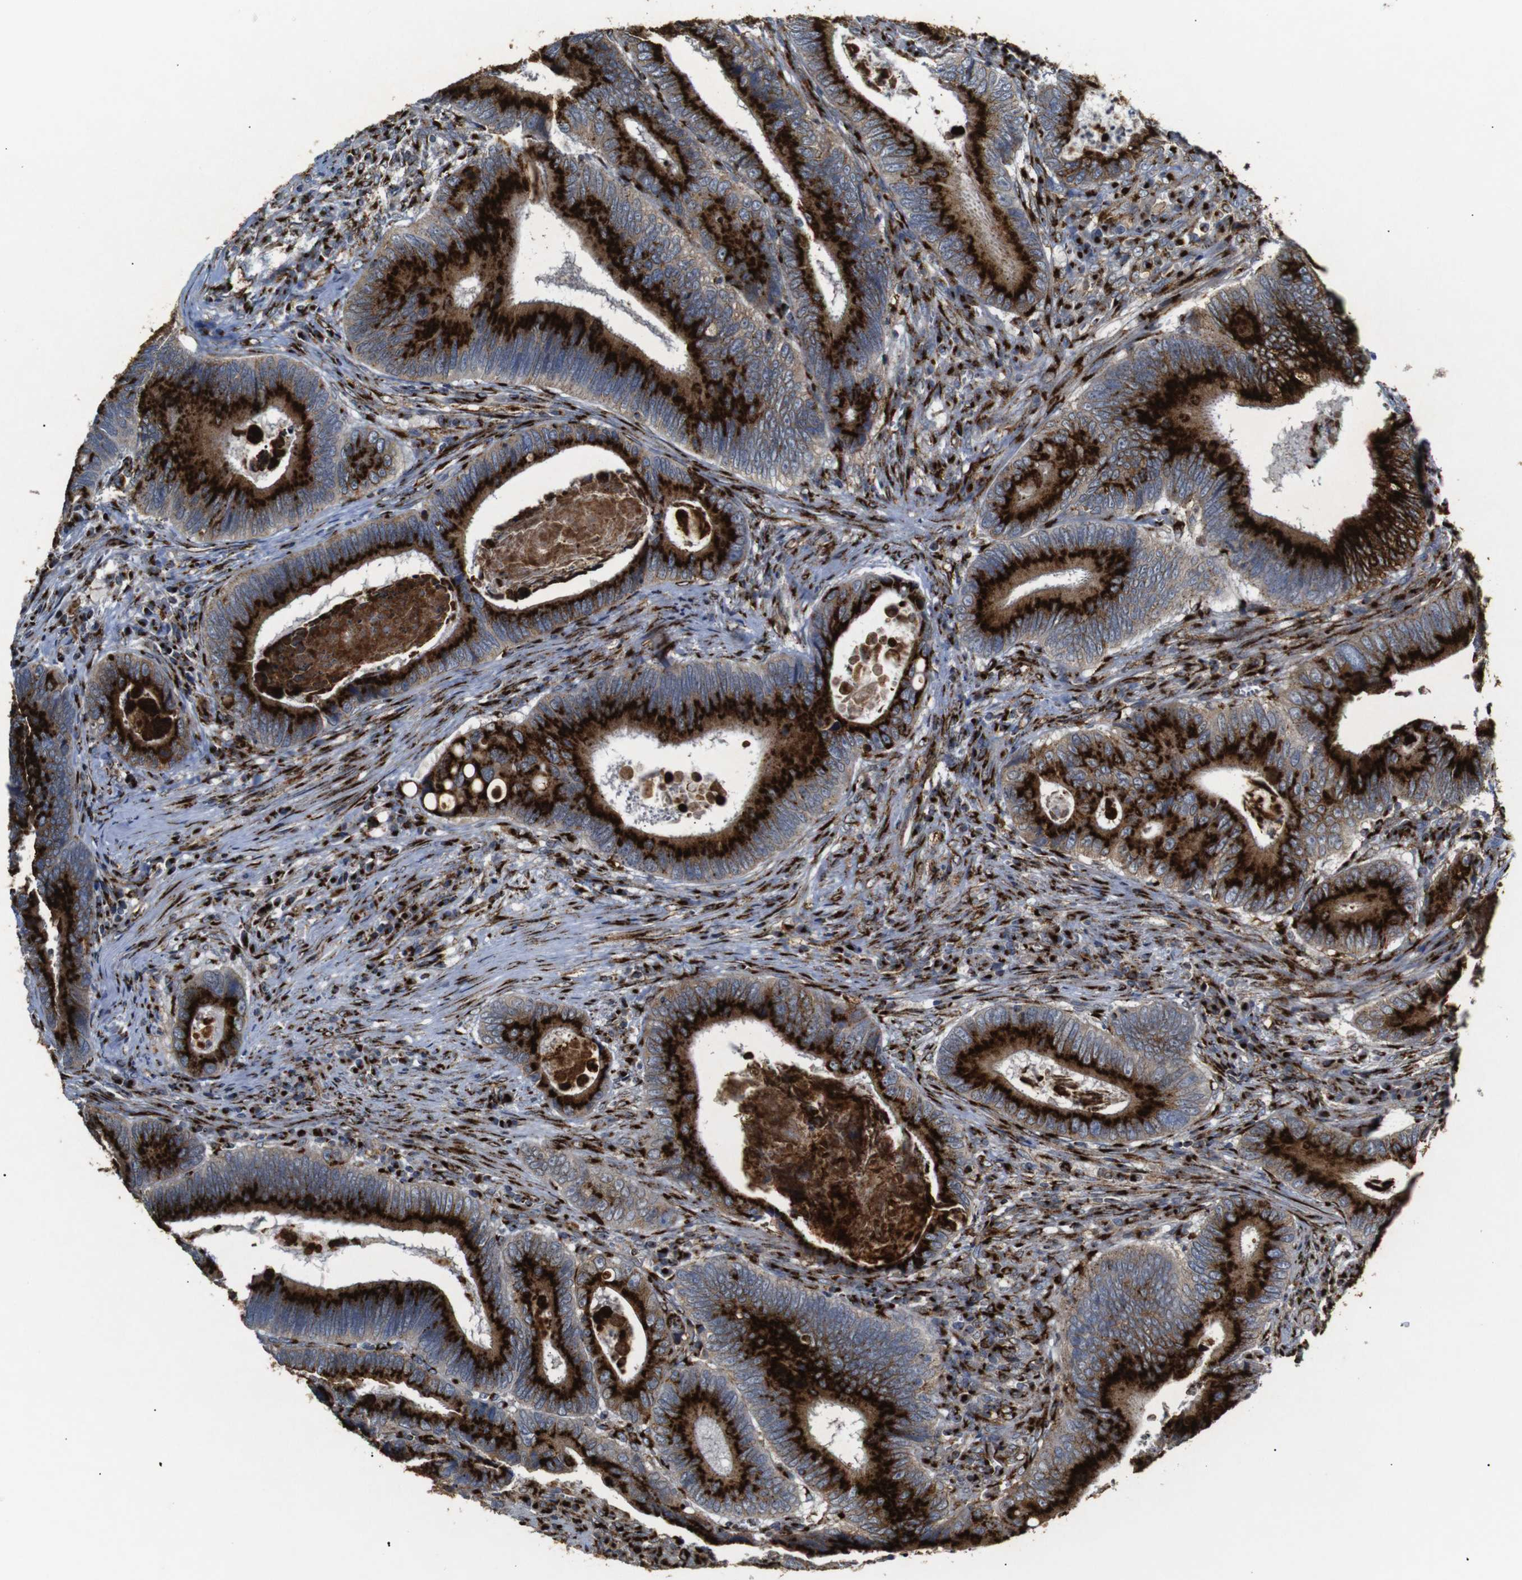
{"staining": {"intensity": "strong", "quantity": ">75%", "location": "cytoplasmic/membranous"}, "tissue": "colorectal cancer", "cell_type": "Tumor cells", "image_type": "cancer", "snomed": [{"axis": "morphology", "description": "Inflammation, NOS"}, {"axis": "morphology", "description": "Adenocarcinoma, NOS"}, {"axis": "topography", "description": "Colon"}], "caption": "Strong cytoplasmic/membranous expression is present in approximately >75% of tumor cells in colorectal cancer.", "gene": "TGOLN2", "patient": {"sex": "male", "age": 72}}